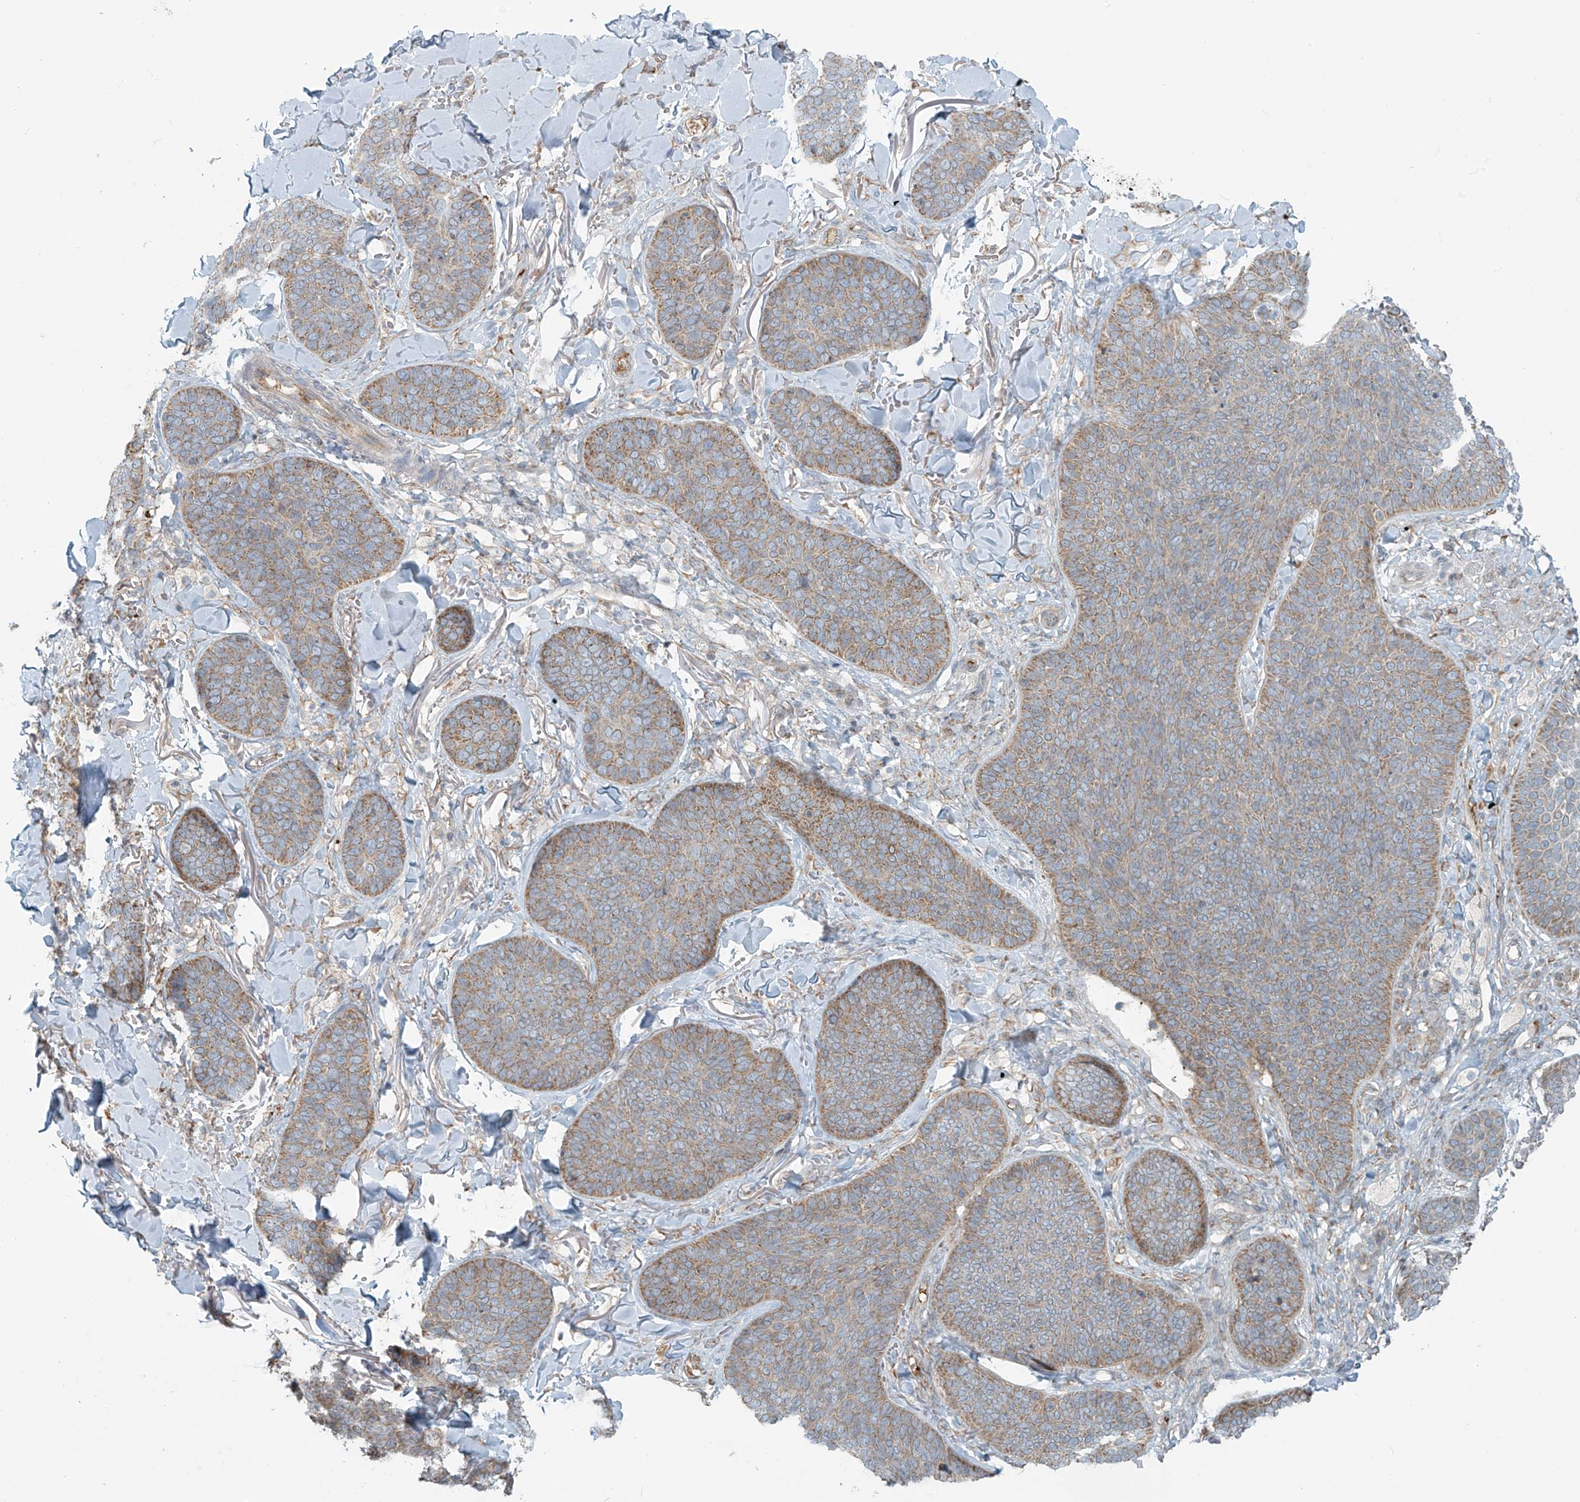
{"staining": {"intensity": "moderate", "quantity": "25%-75%", "location": "cytoplasmic/membranous"}, "tissue": "skin cancer", "cell_type": "Tumor cells", "image_type": "cancer", "snomed": [{"axis": "morphology", "description": "Basal cell carcinoma"}, {"axis": "topography", "description": "Skin"}], "caption": "Skin basal cell carcinoma tissue shows moderate cytoplasmic/membranous positivity in about 25%-75% of tumor cells The staining was performed using DAB (3,3'-diaminobenzidine), with brown indicating positive protein expression. Nuclei are stained blue with hematoxylin.", "gene": "LZTS3", "patient": {"sex": "male", "age": 85}}